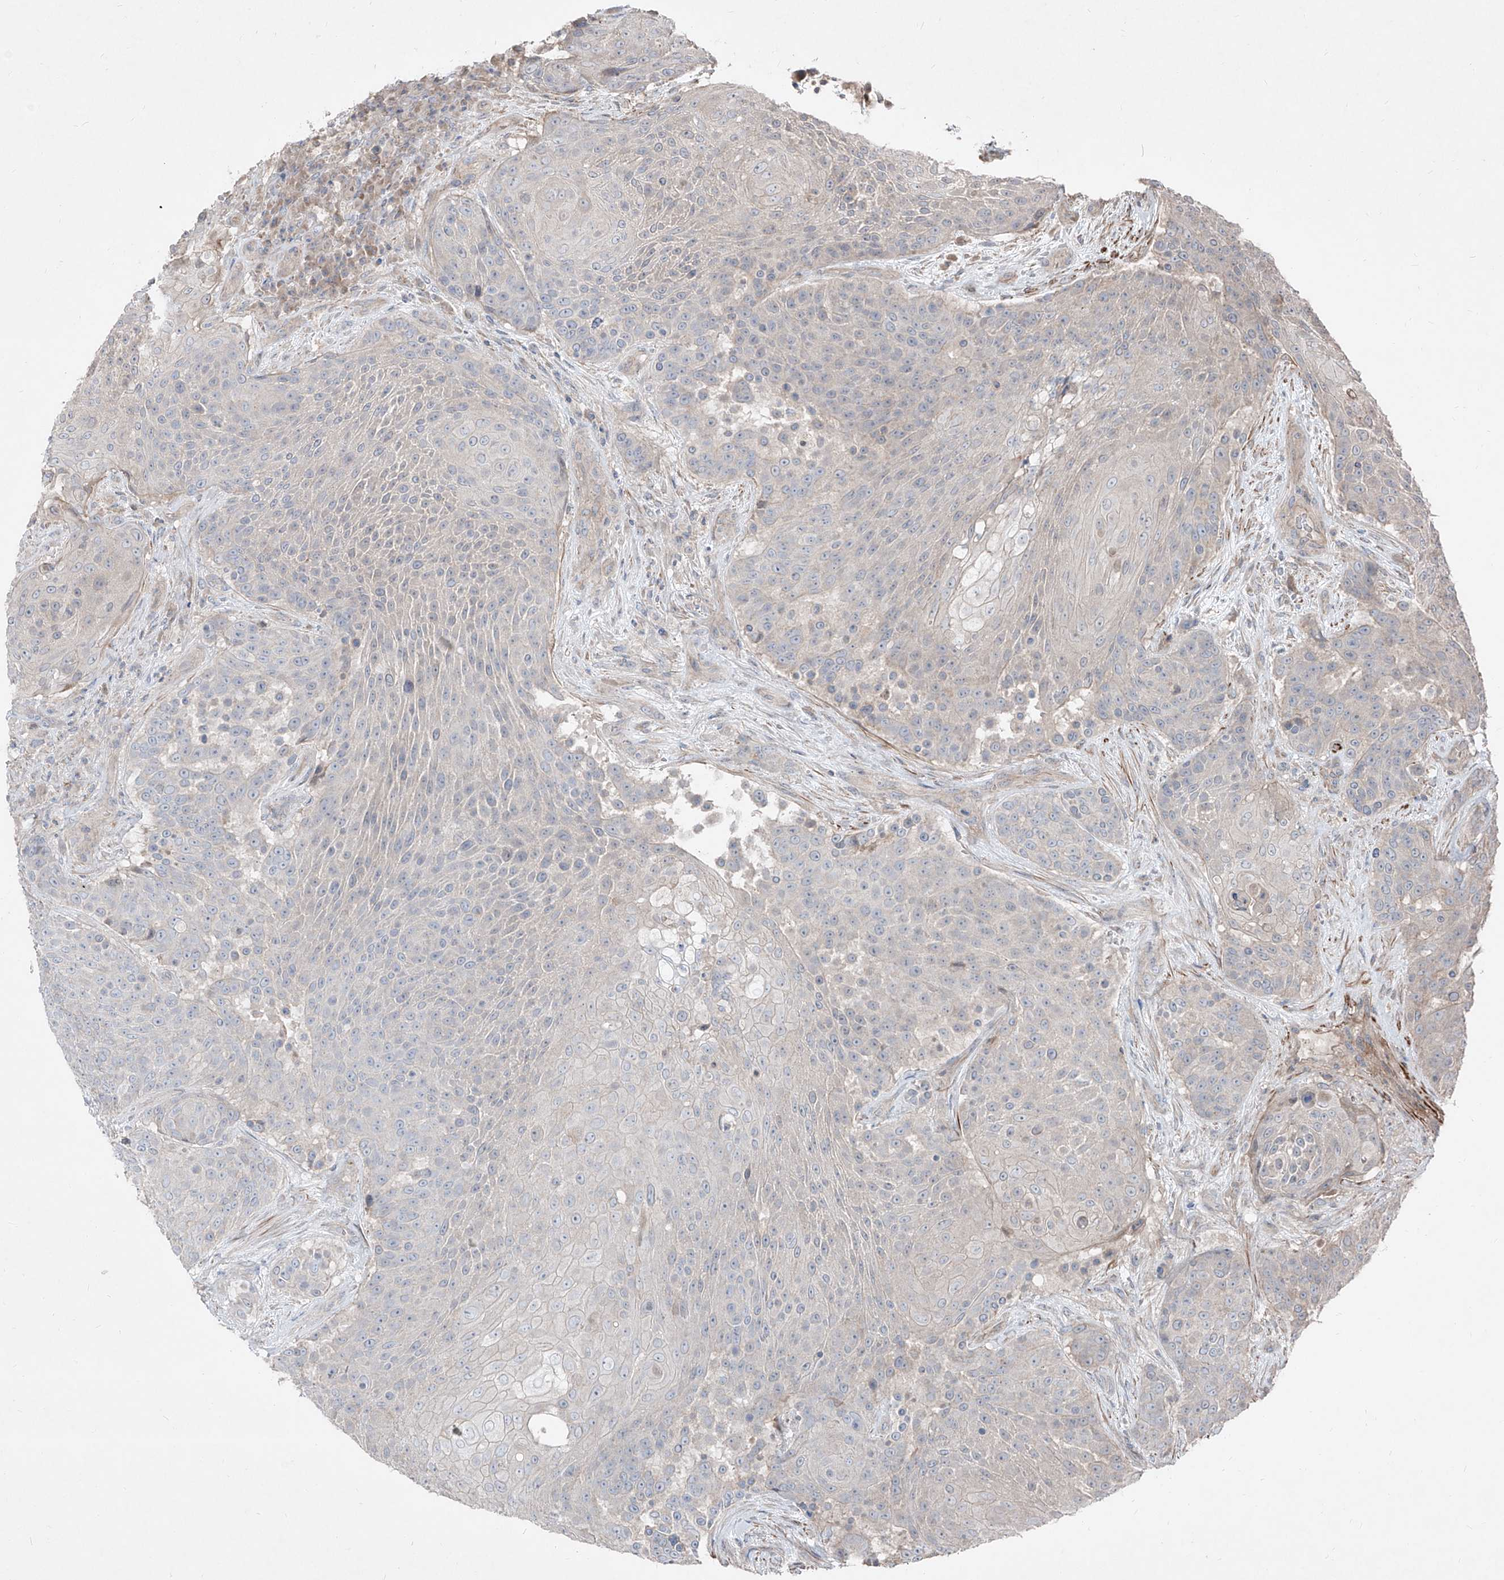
{"staining": {"intensity": "negative", "quantity": "none", "location": "none"}, "tissue": "urothelial cancer", "cell_type": "Tumor cells", "image_type": "cancer", "snomed": [{"axis": "morphology", "description": "Urothelial carcinoma, High grade"}, {"axis": "topography", "description": "Urinary bladder"}], "caption": "Human urothelial cancer stained for a protein using immunohistochemistry (IHC) demonstrates no staining in tumor cells.", "gene": "UFD1", "patient": {"sex": "female", "age": 63}}